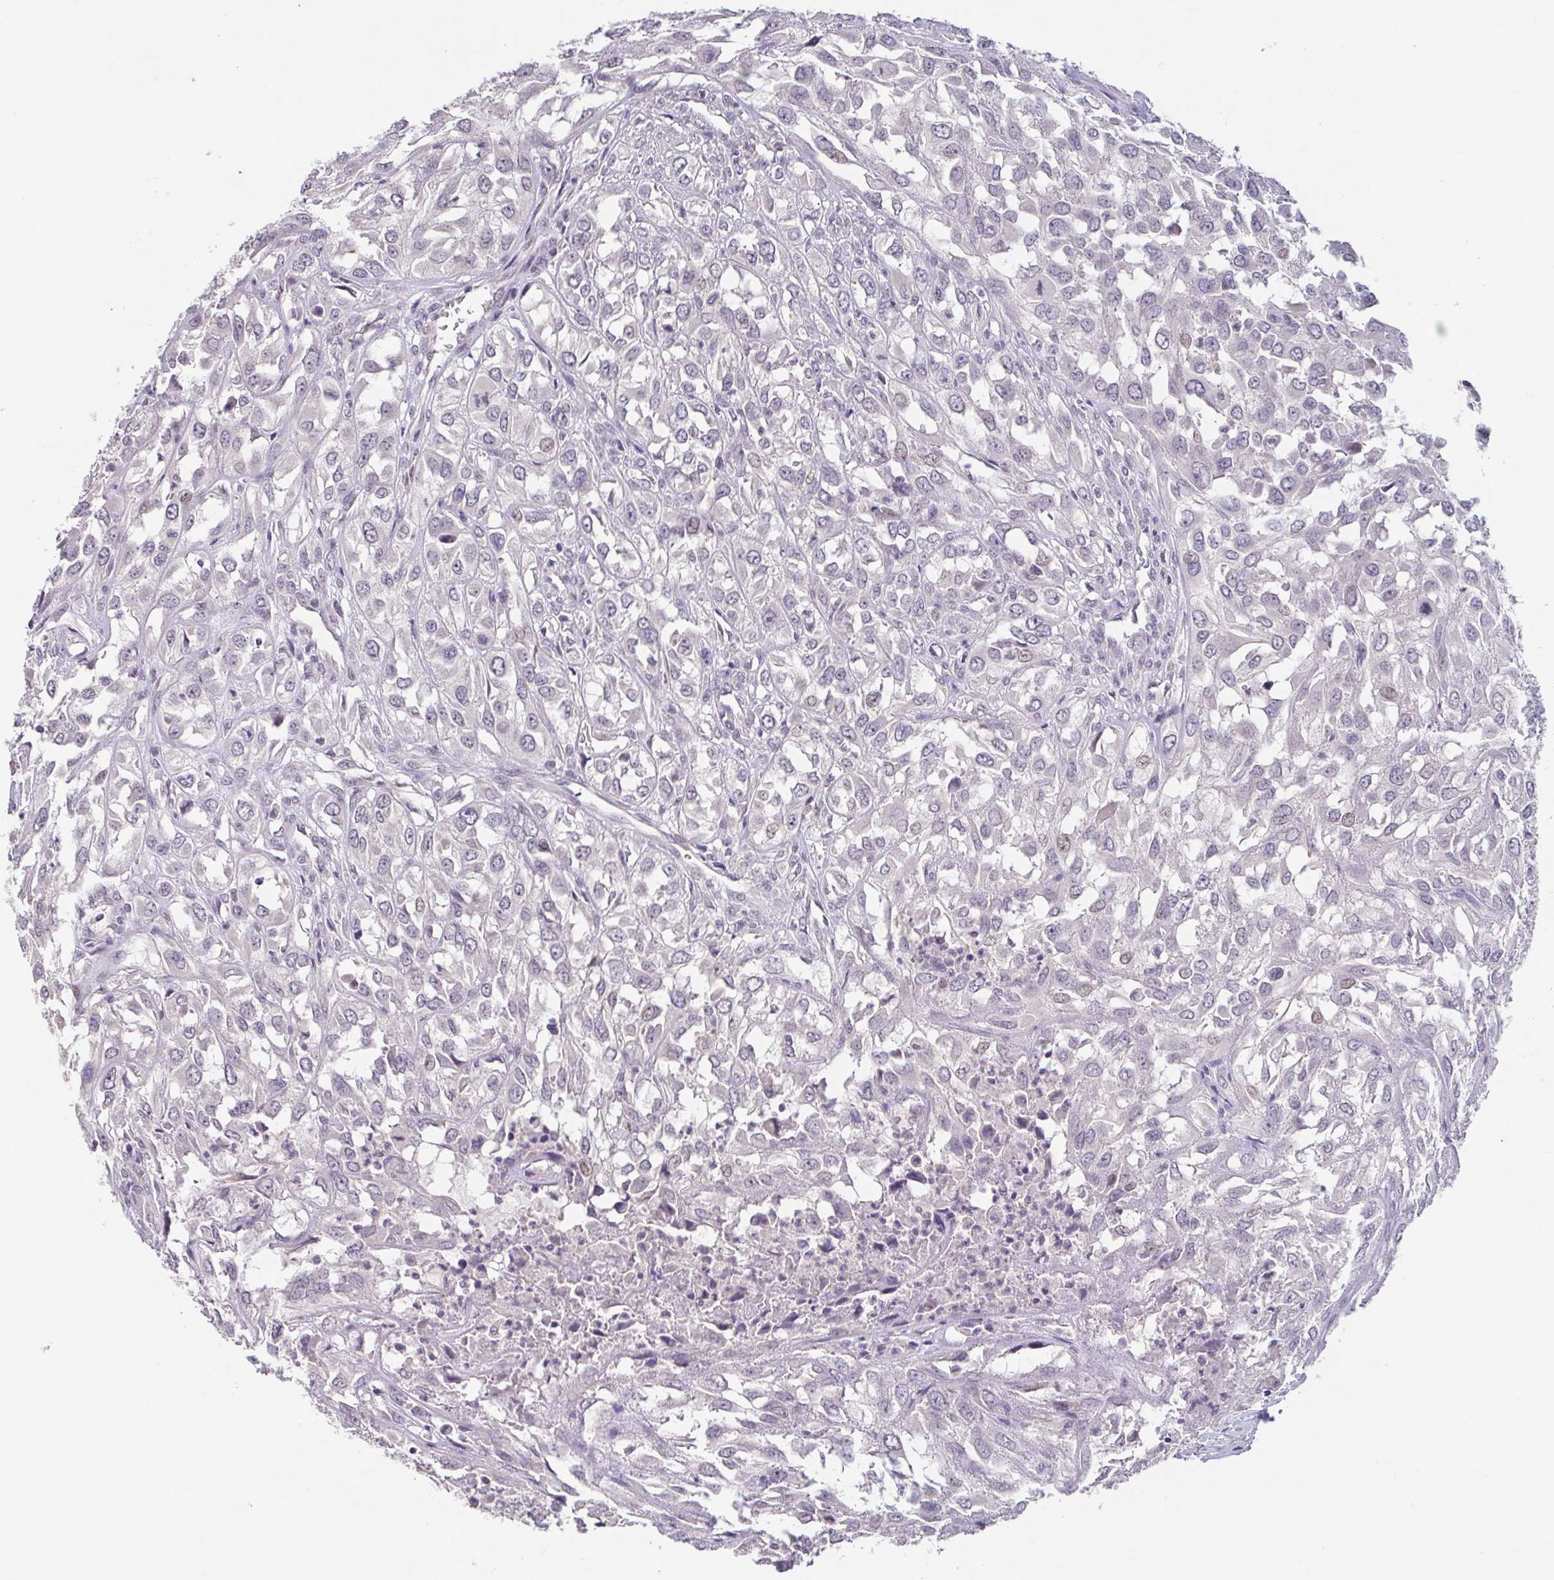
{"staining": {"intensity": "negative", "quantity": "none", "location": "none"}, "tissue": "urothelial cancer", "cell_type": "Tumor cells", "image_type": "cancer", "snomed": [{"axis": "morphology", "description": "Urothelial carcinoma, High grade"}, {"axis": "topography", "description": "Urinary bladder"}], "caption": "Image shows no significant protein expression in tumor cells of urothelial cancer. Brightfield microscopy of immunohistochemistry stained with DAB (3,3'-diaminobenzidine) (brown) and hematoxylin (blue), captured at high magnification.", "gene": "GHRL", "patient": {"sex": "male", "age": 67}}